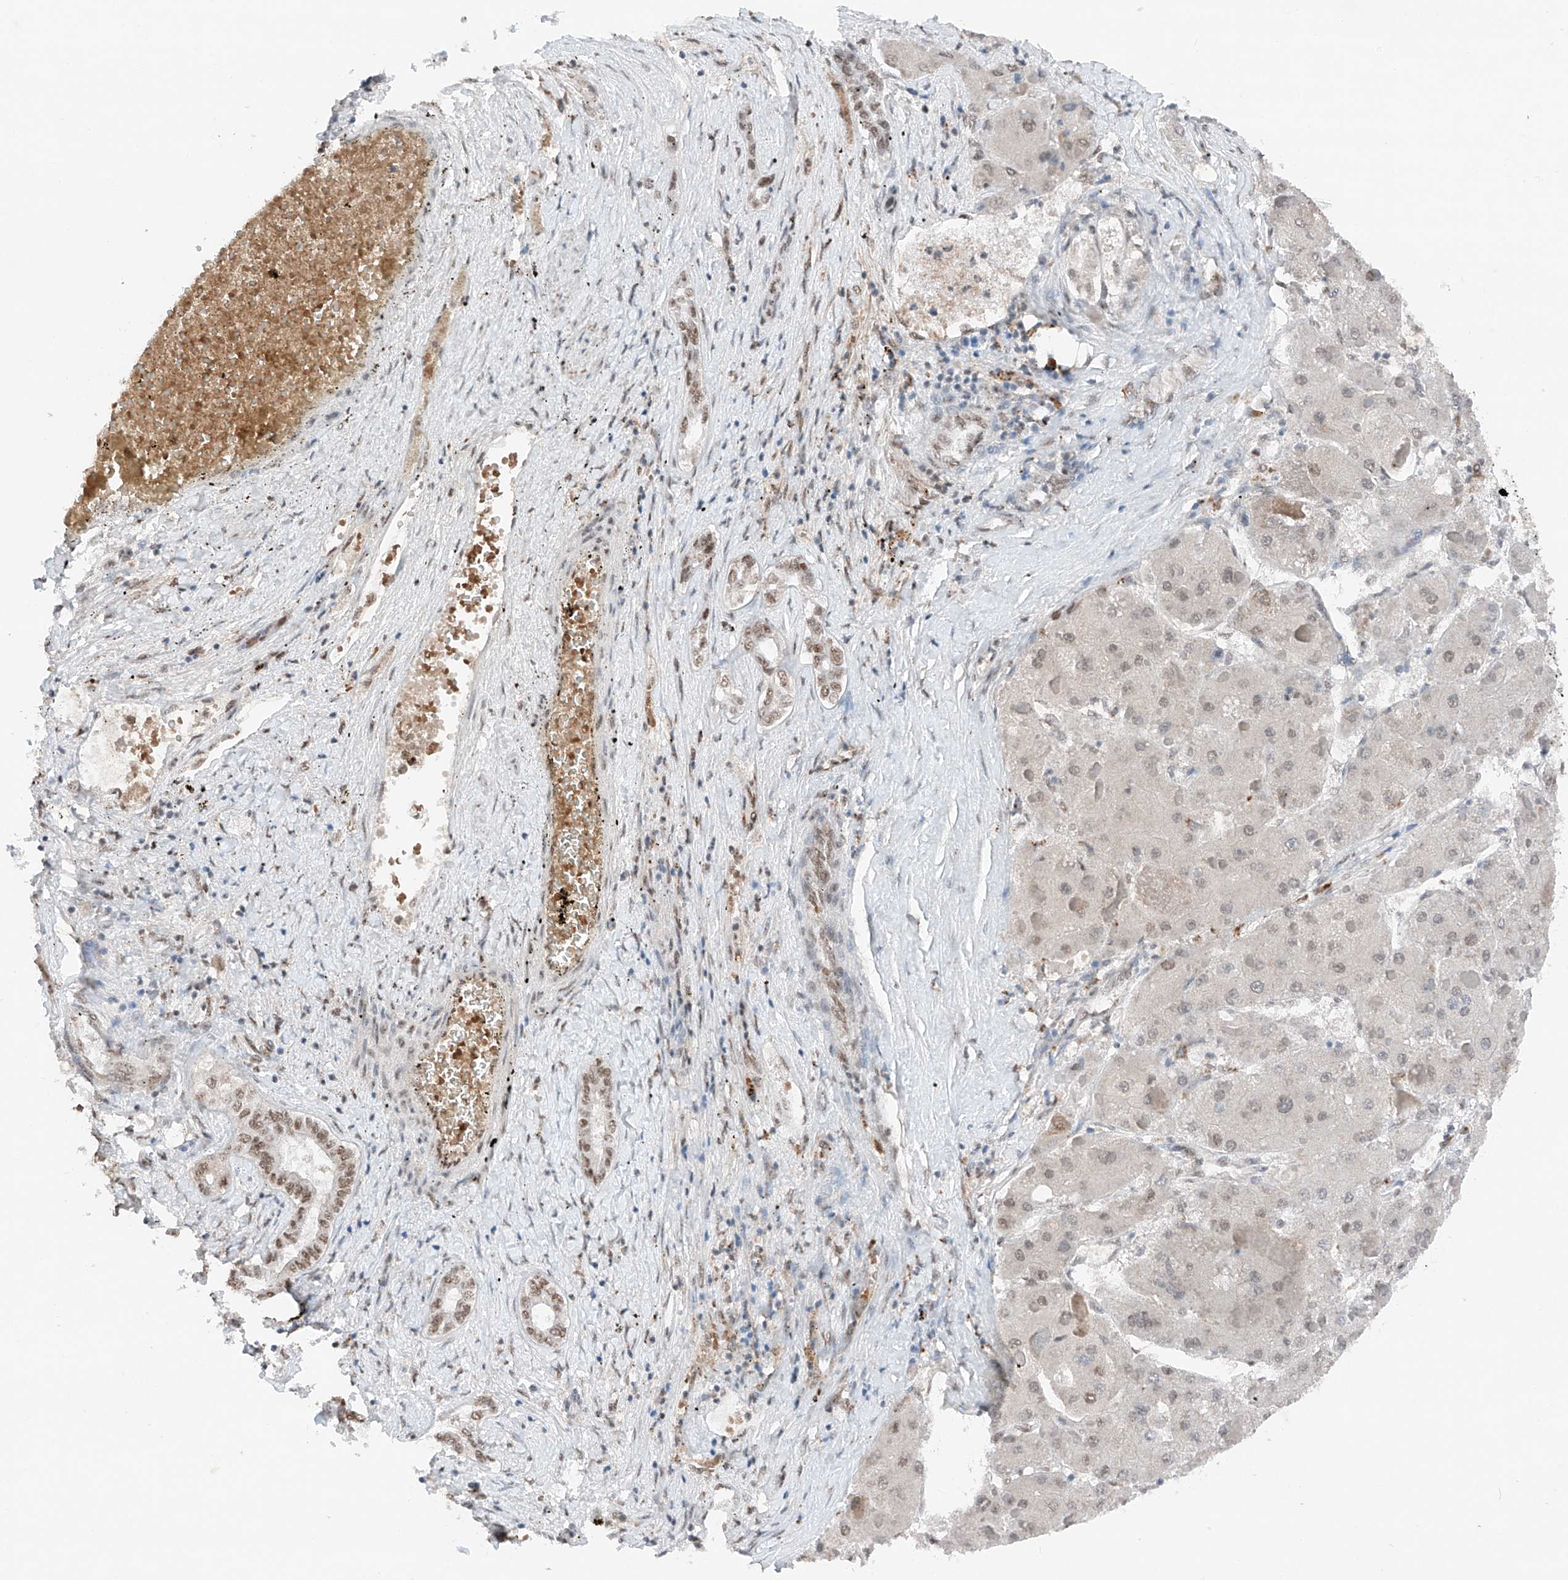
{"staining": {"intensity": "weak", "quantity": "25%-75%", "location": "nuclear"}, "tissue": "liver cancer", "cell_type": "Tumor cells", "image_type": "cancer", "snomed": [{"axis": "morphology", "description": "Carcinoma, Hepatocellular, NOS"}, {"axis": "topography", "description": "Liver"}], "caption": "Tumor cells display low levels of weak nuclear staining in approximately 25%-75% of cells in hepatocellular carcinoma (liver).", "gene": "TBX4", "patient": {"sex": "female", "age": 73}}